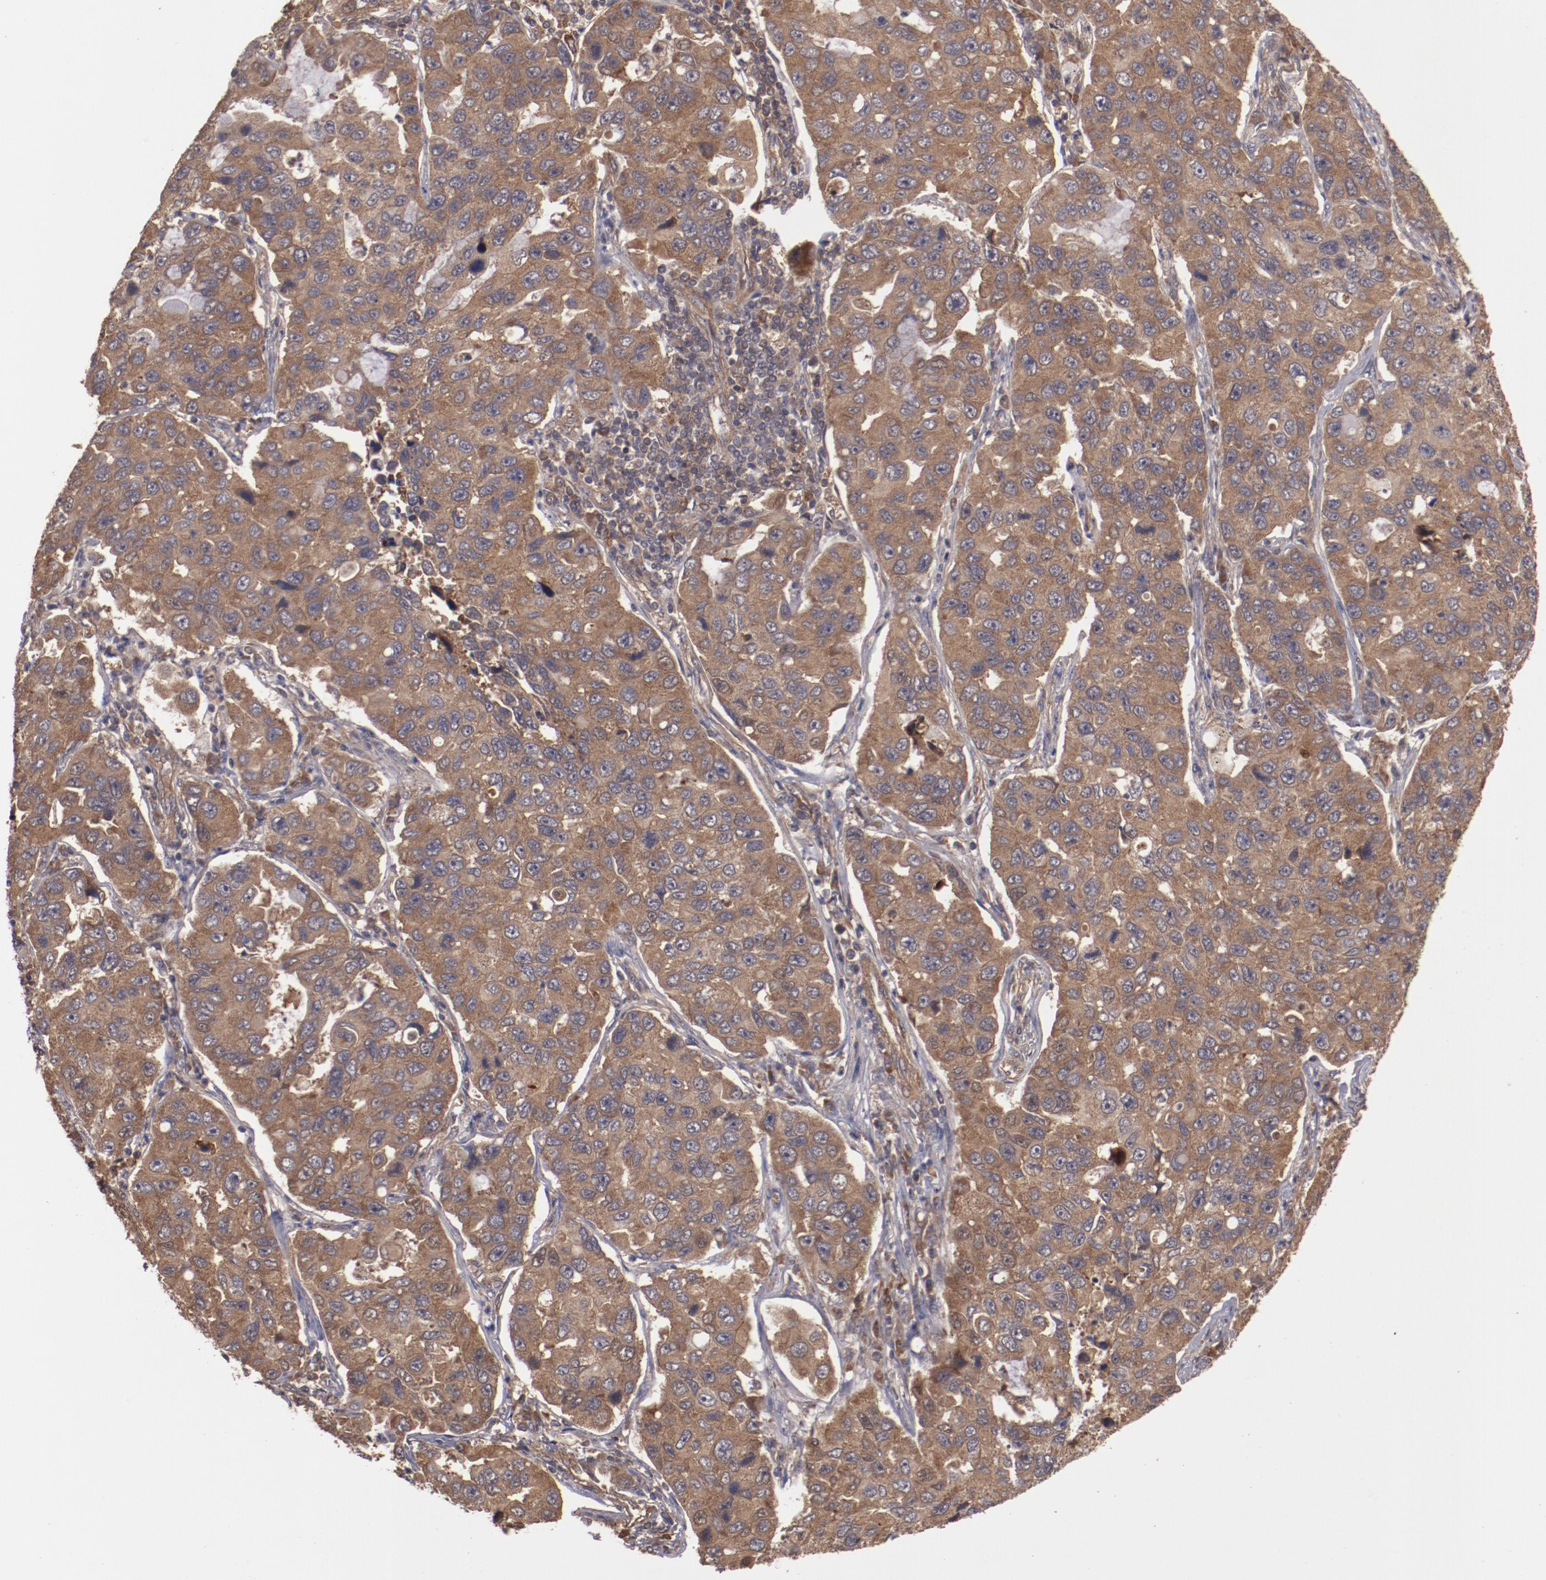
{"staining": {"intensity": "strong", "quantity": ">75%", "location": "cytoplasmic/membranous"}, "tissue": "lung cancer", "cell_type": "Tumor cells", "image_type": "cancer", "snomed": [{"axis": "morphology", "description": "Adenocarcinoma, NOS"}, {"axis": "topography", "description": "Lung"}], "caption": "Human lung cancer (adenocarcinoma) stained for a protein (brown) reveals strong cytoplasmic/membranous positive positivity in about >75% of tumor cells.", "gene": "TXNDC16", "patient": {"sex": "male", "age": 64}}